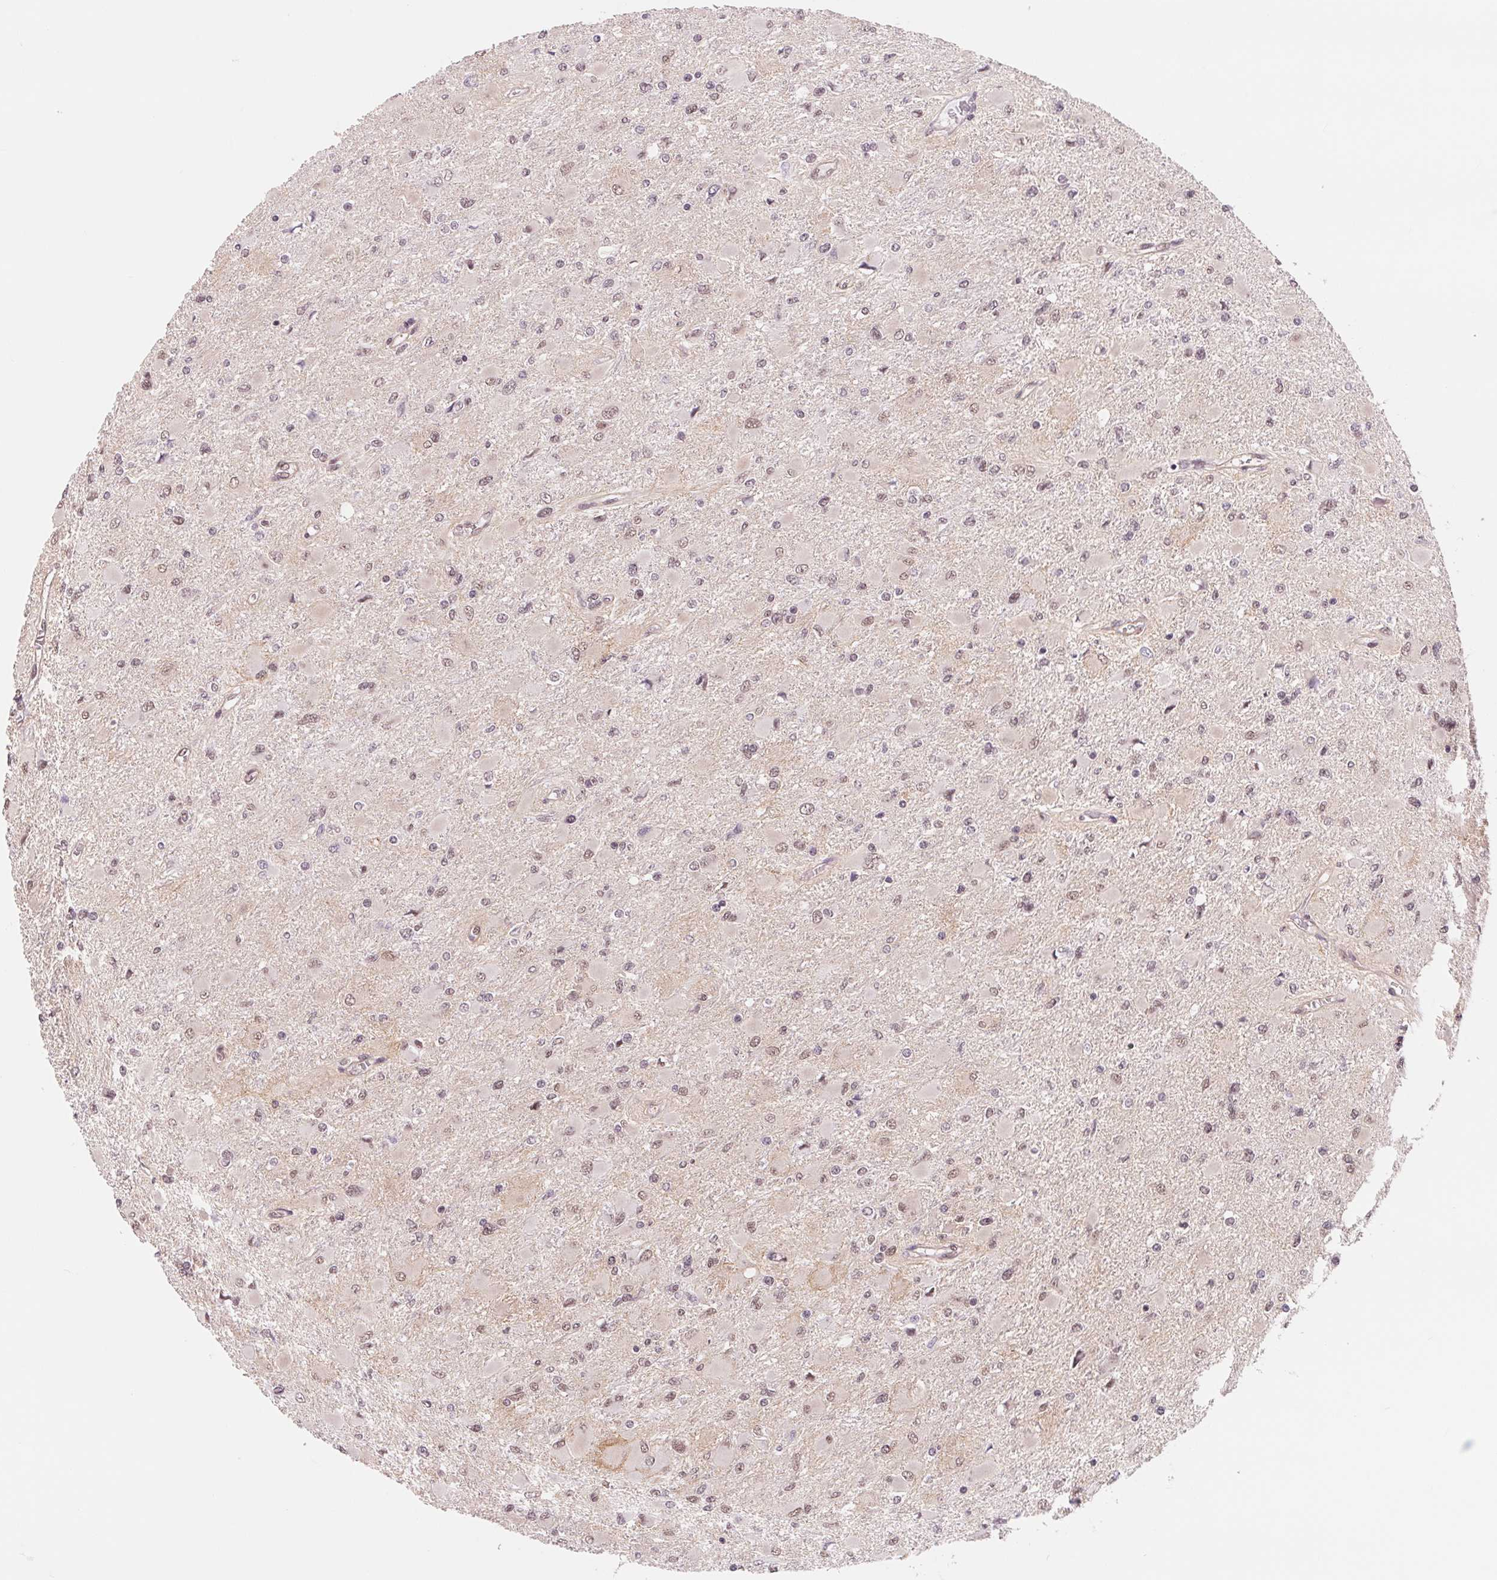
{"staining": {"intensity": "moderate", "quantity": "25%-75%", "location": "nuclear"}, "tissue": "glioma", "cell_type": "Tumor cells", "image_type": "cancer", "snomed": [{"axis": "morphology", "description": "Glioma, malignant, High grade"}, {"axis": "topography", "description": "Cerebral cortex"}], "caption": "Immunohistochemistry image of glioma stained for a protein (brown), which exhibits medium levels of moderate nuclear expression in about 25%-75% of tumor cells.", "gene": "BCAT1", "patient": {"sex": "female", "age": 36}}